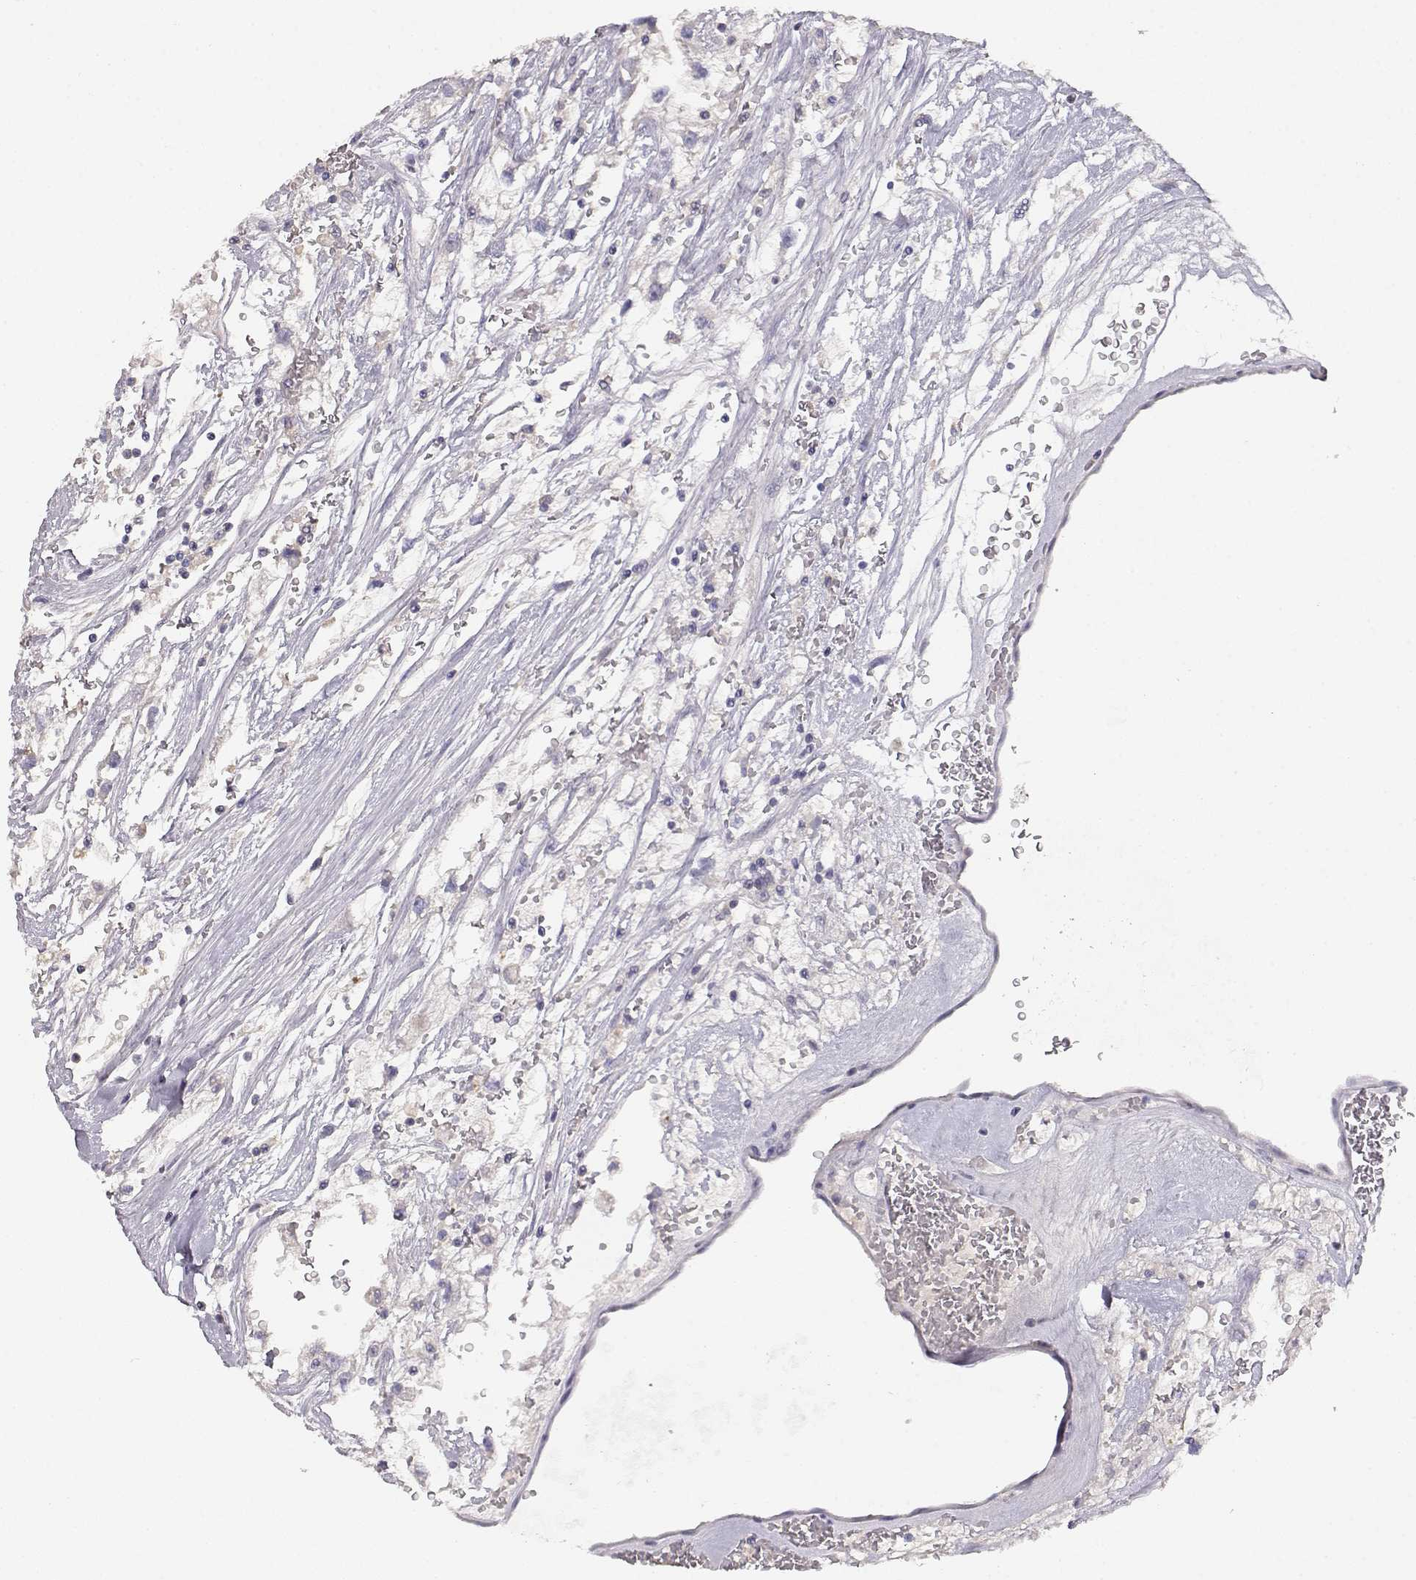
{"staining": {"intensity": "negative", "quantity": "none", "location": "none"}, "tissue": "renal cancer", "cell_type": "Tumor cells", "image_type": "cancer", "snomed": [{"axis": "morphology", "description": "Adenocarcinoma, NOS"}, {"axis": "topography", "description": "Kidney"}], "caption": "Immunohistochemistry micrograph of adenocarcinoma (renal) stained for a protein (brown), which demonstrates no staining in tumor cells.", "gene": "CDHR1", "patient": {"sex": "male", "age": 59}}